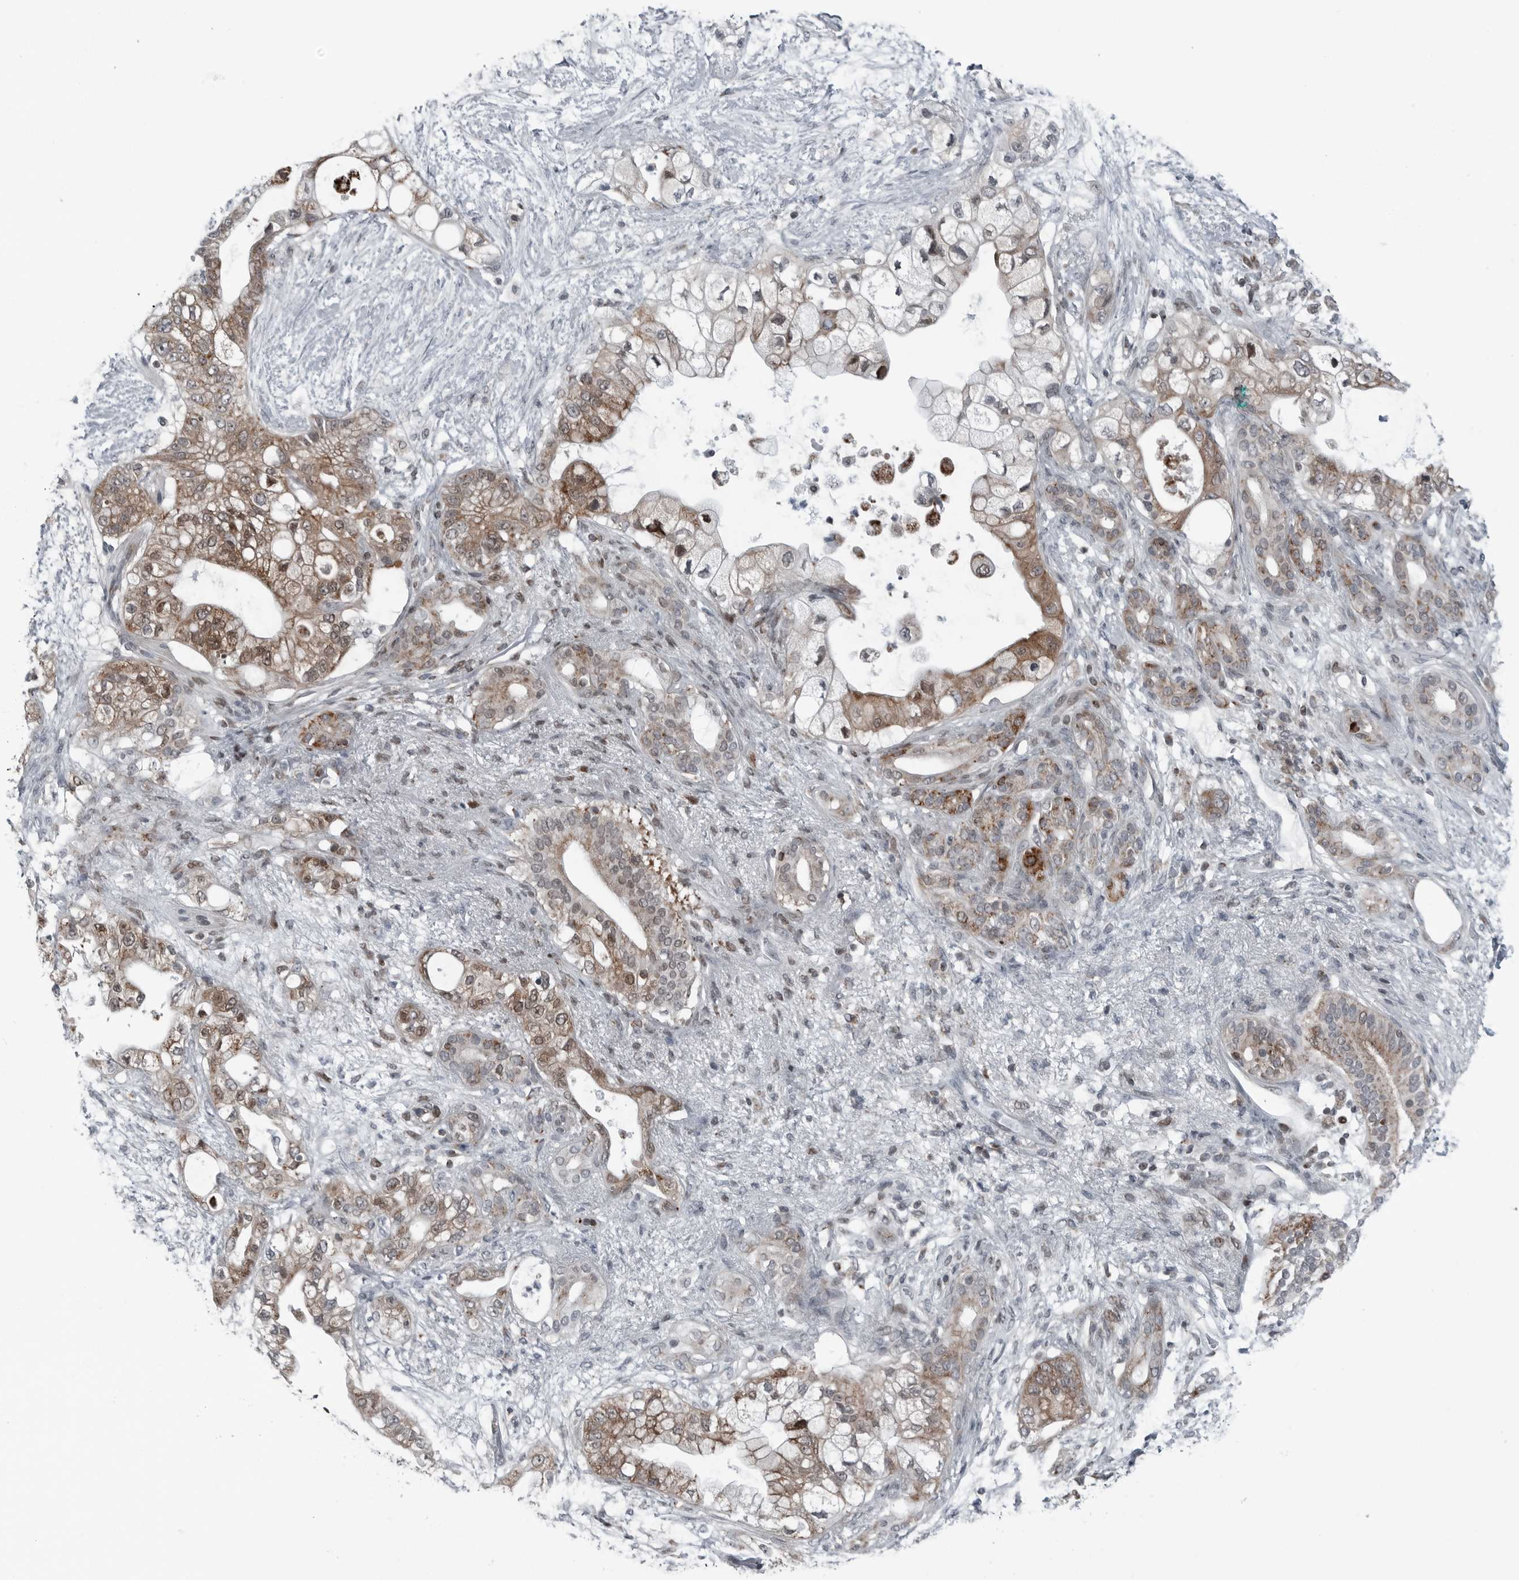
{"staining": {"intensity": "moderate", "quantity": ">75%", "location": "cytoplasmic/membranous"}, "tissue": "pancreatic cancer", "cell_type": "Tumor cells", "image_type": "cancer", "snomed": [{"axis": "morphology", "description": "Adenocarcinoma, NOS"}, {"axis": "topography", "description": "Pancreas"}], "caption": "Adenocarcinoma (pancreatic) stained with DAB (3,3'-diaminobenzidine) IHC shows medium levels of moderate cytoplasmic/membranous expression in approximately >75% of tumor cells.", "gene": "GAK", "patient": {"sex": "male", "age": 53}}